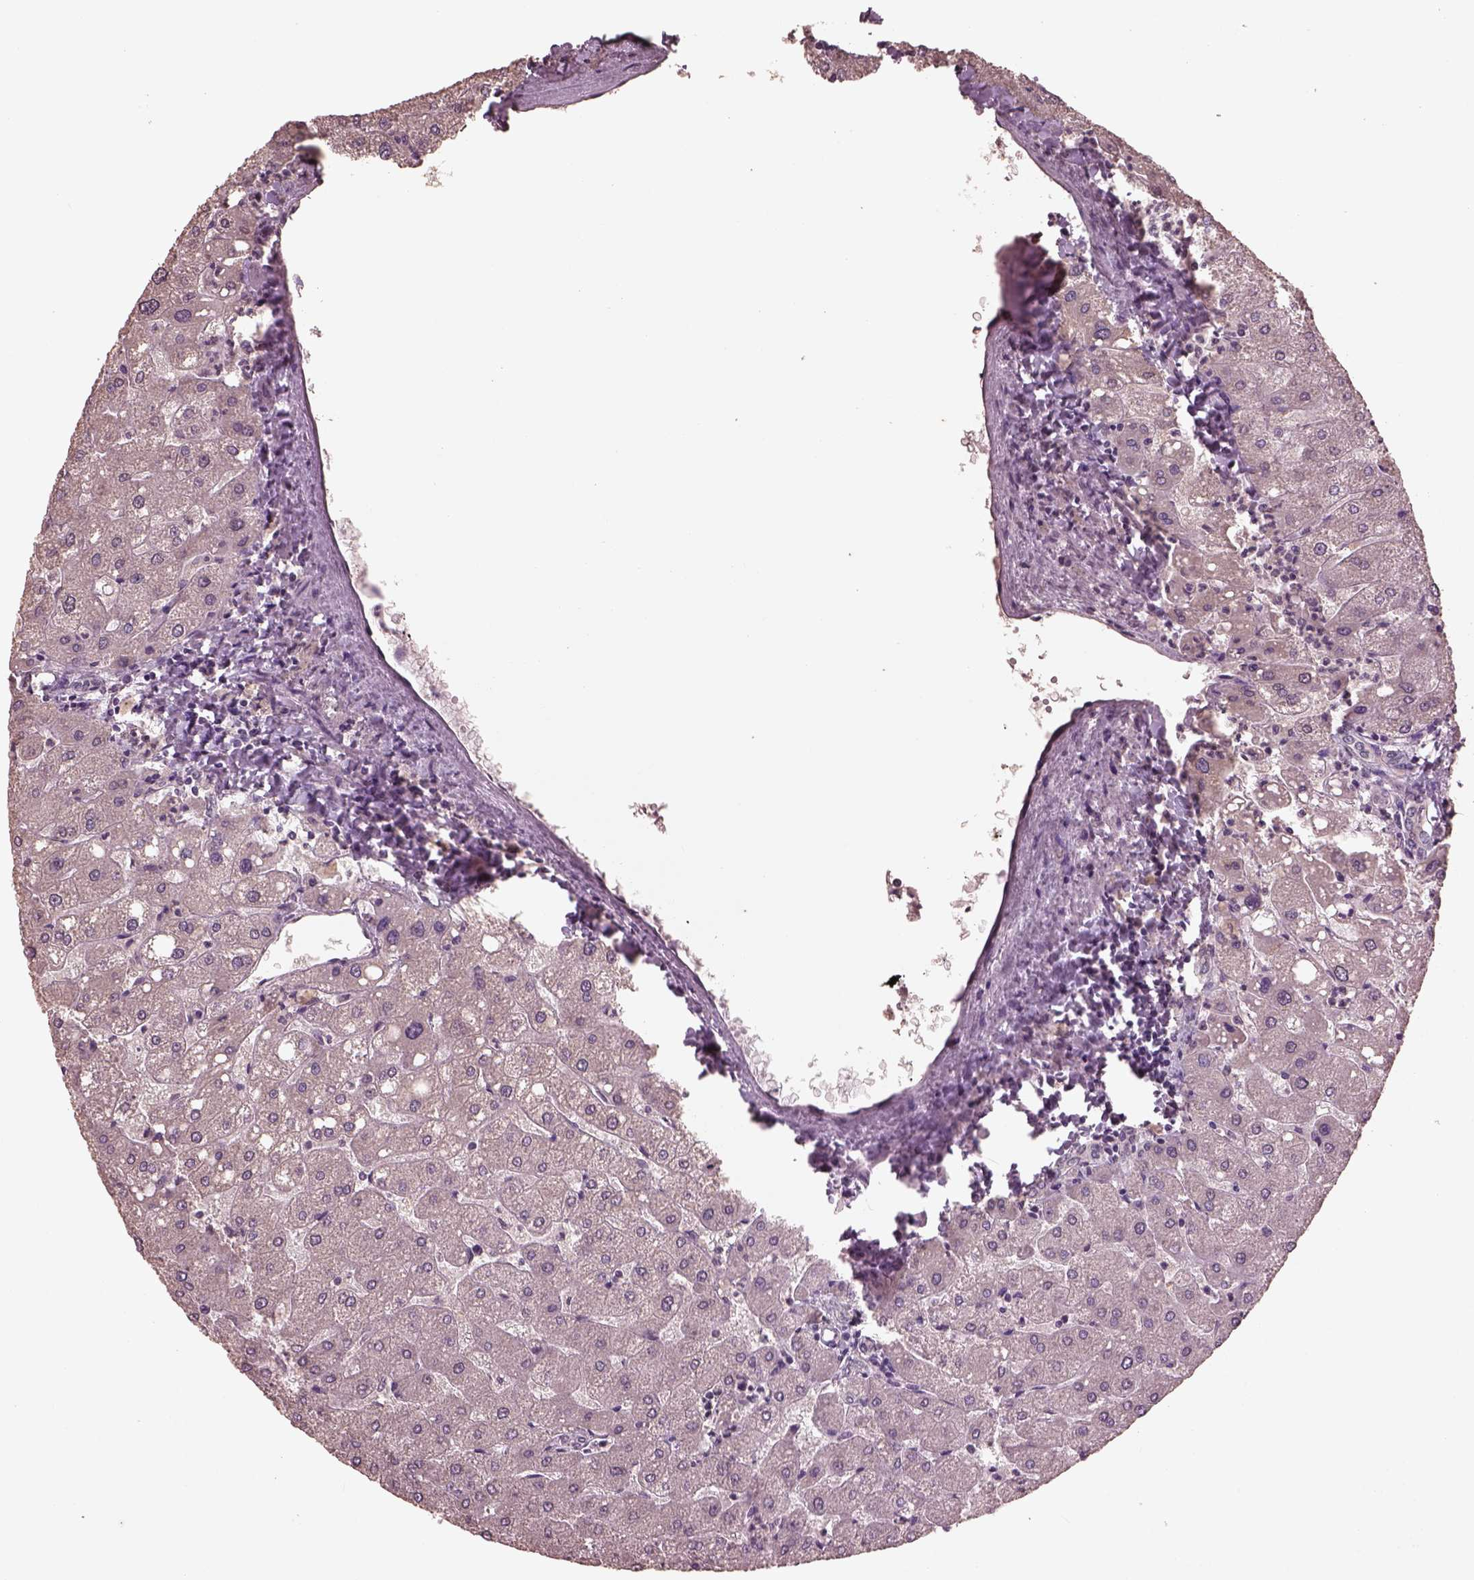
{"staining": {"intensity": "negative", "quantity": "none", "location": "none"}, "tissue": "liver", "cell_type": "Cholangiocytes", "image_type": "normal", "snomed": [{"axis": "morphology", "description": "Normal tissue, NOS"}, {"axis": "topography", "description": "Liver"}], "caption": "DAB immunohistochemical staining of unremarkable human liver demonstrates no significant expression in cholangiocytes. (Brightfield microscopy of DAB (3,3'-diaminobenzidine) immunohistochemistry (IHC) at high magnification).", "gene": "CPT1C", "patient": {"sex": "male", "age": 67}}